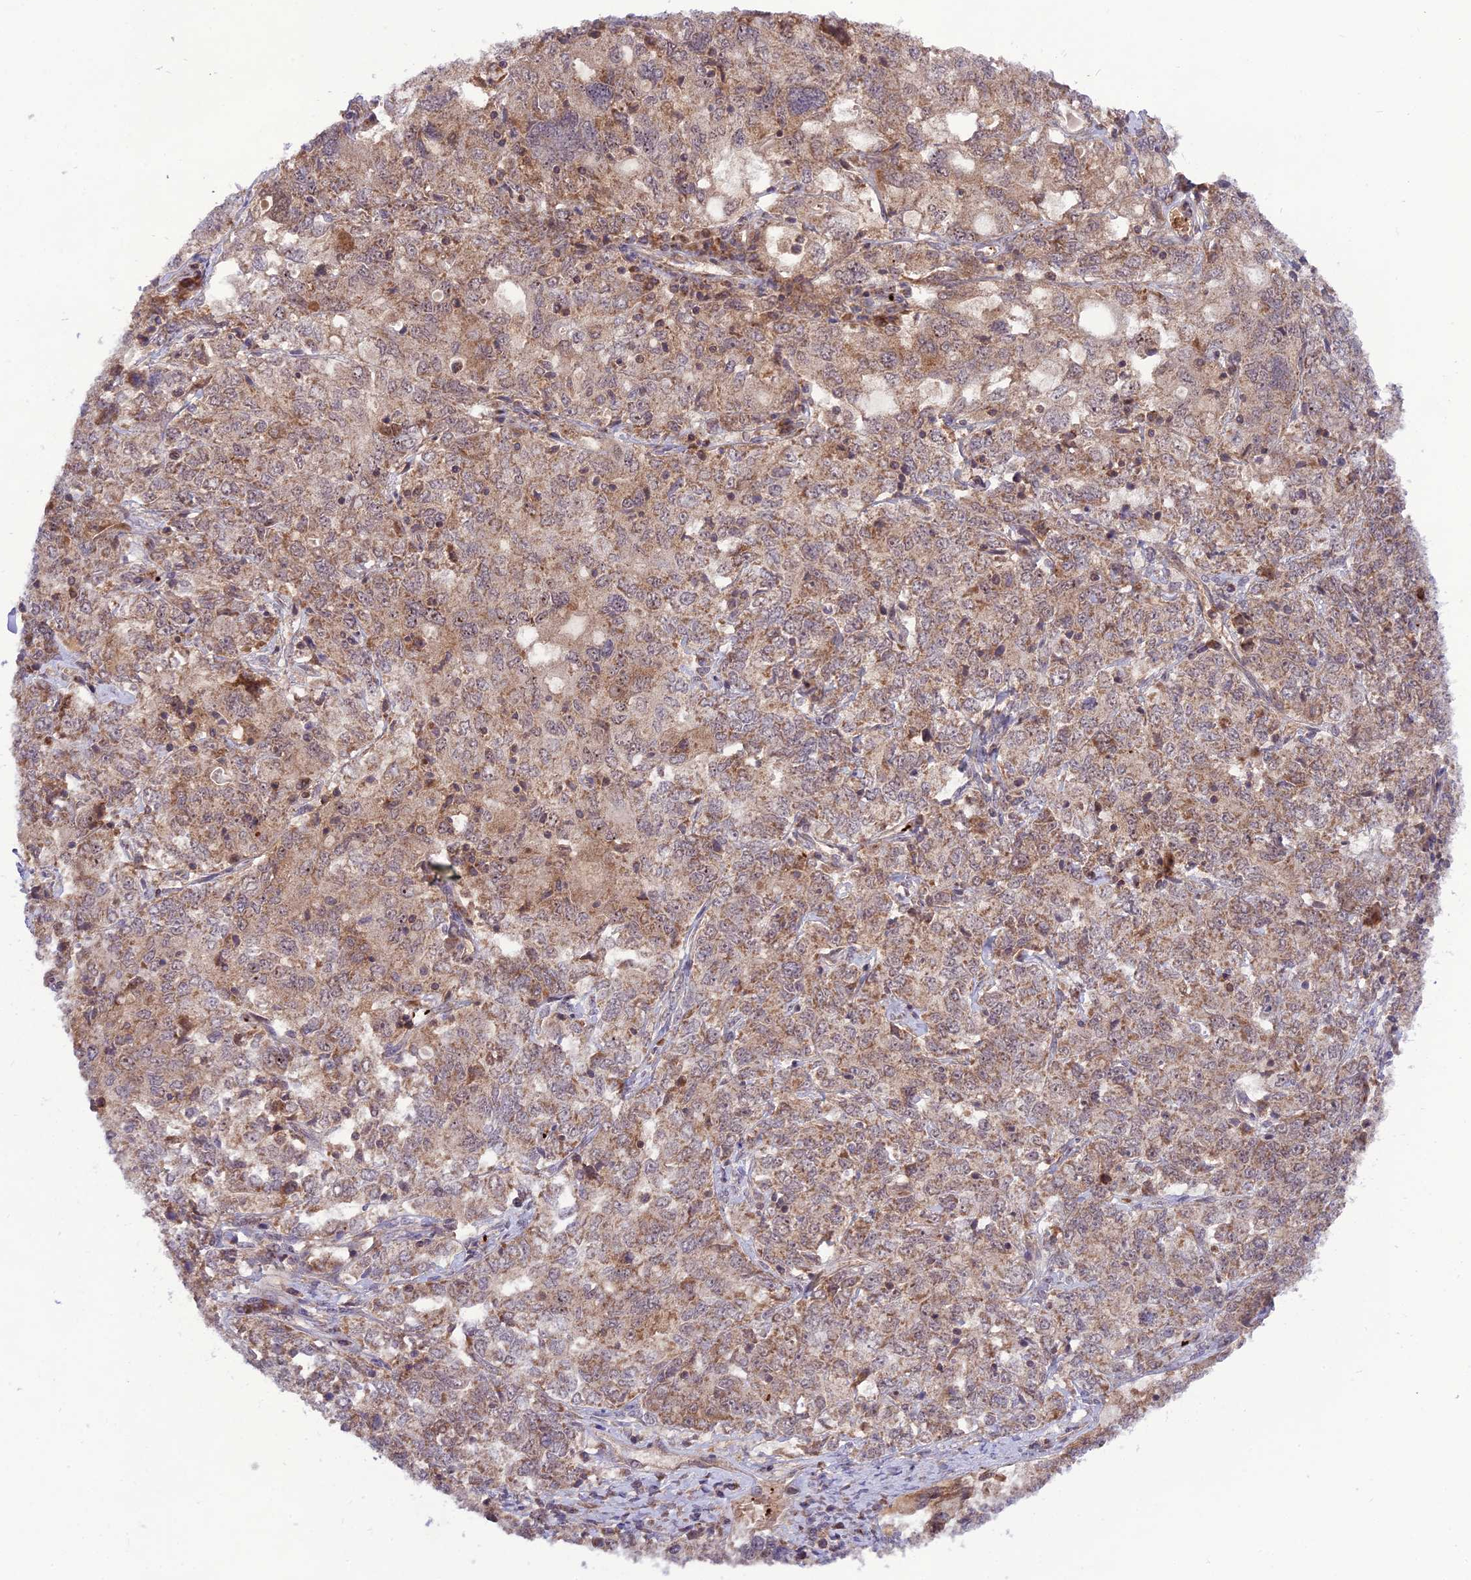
{"staining": {"intensity": "weak", "quantity": ">75%", "location": "cytoplasmic/membranous"}, "tissue": "ovarian cancer", "cell_type": "Tumor cells", "image_type": "cancer", "snomed": [{"axis": "morphology", "description": "Carcinoma, endometroid"}, {"axis": "topography", "description": "Ovary"}], "caption": "IHC photomicrograph of neoplastic tissue: endometroid carcinoma (ovarian) stained using IHC demonstrates low levels of weak protein expression localized specifically in the cytoplasmic/membranous of tumor cells, appearing as a cytoplasmic/membranous brown color.", "gene": "NDUFC1", "patient": {"sex": "female", "age": 62}}